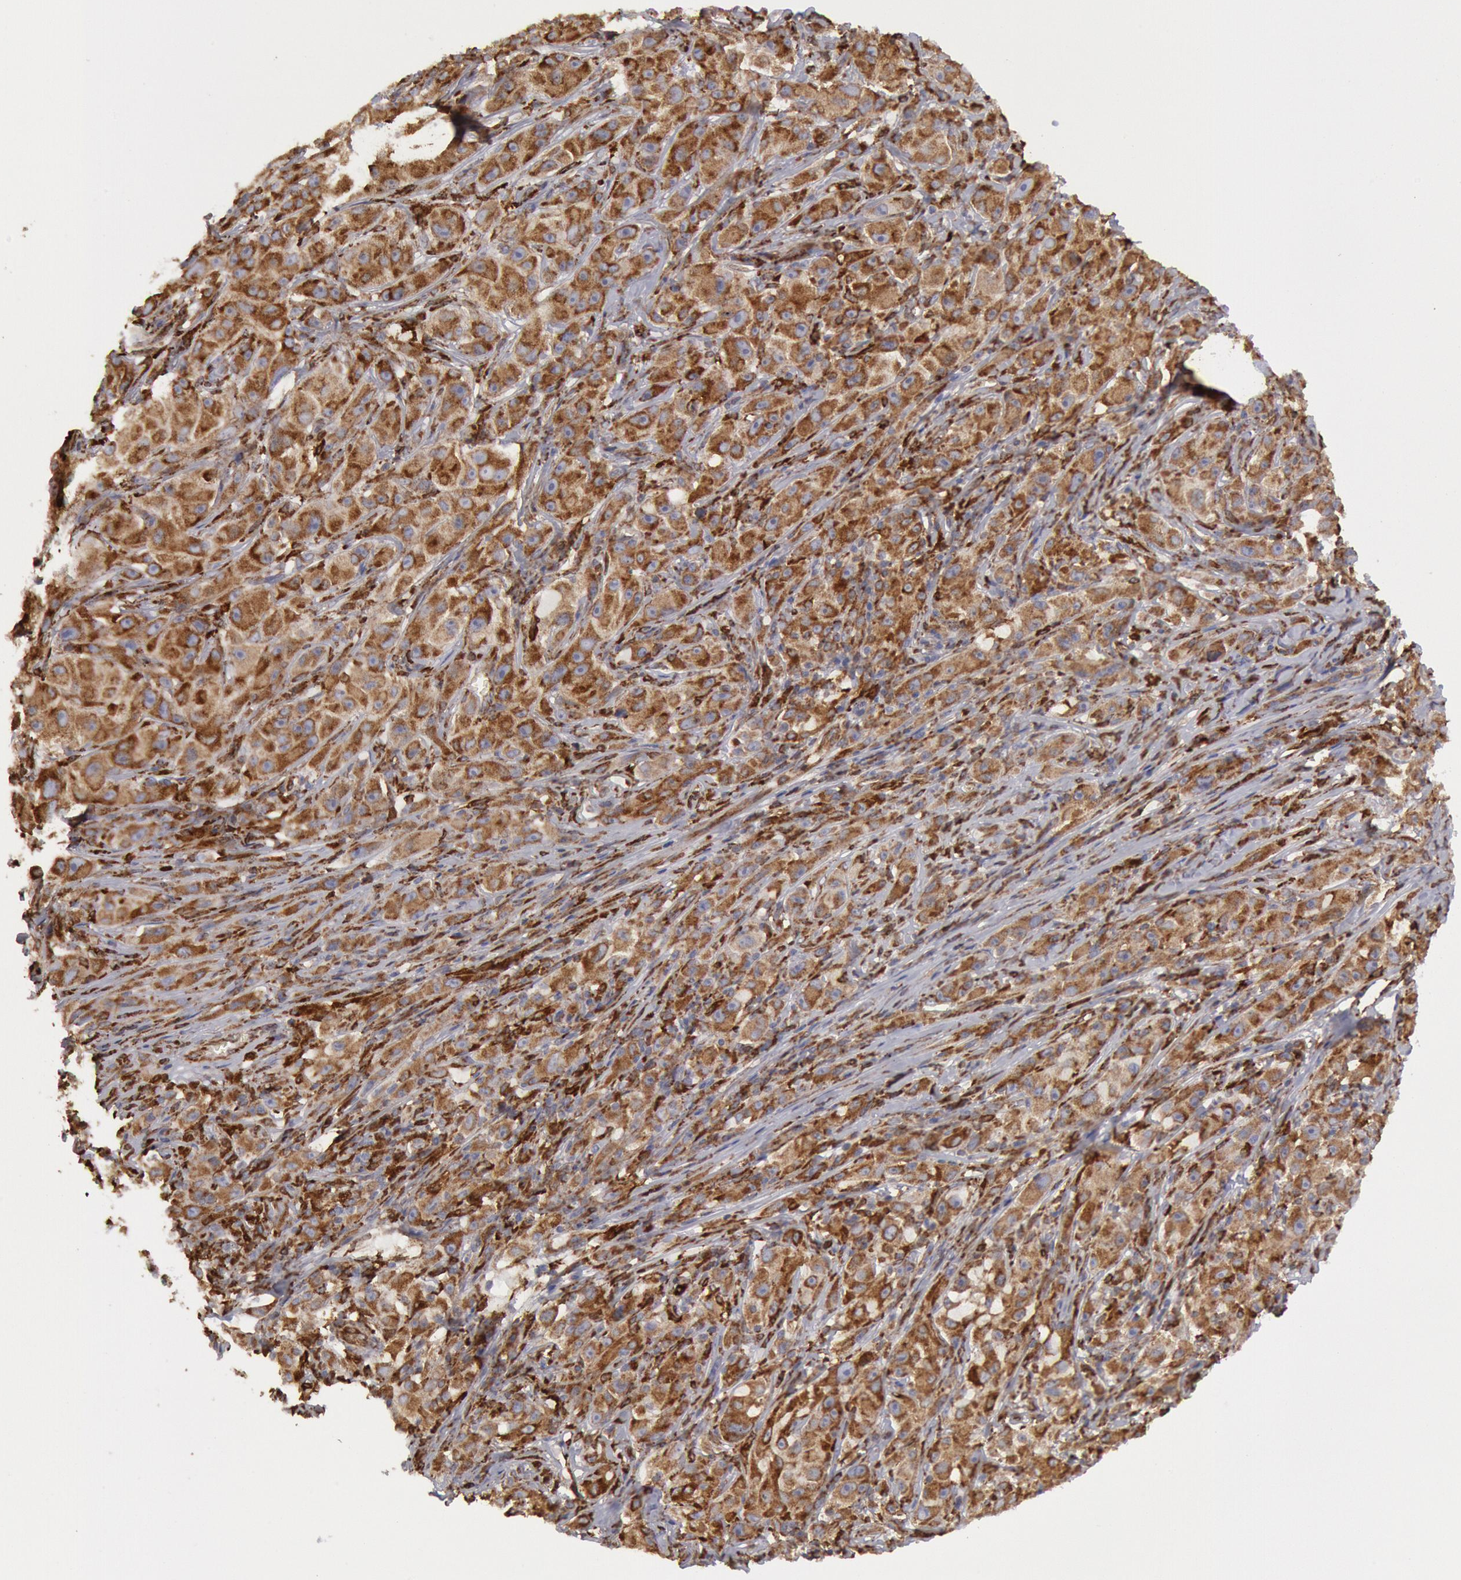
{"staining": {"intensity": "moderate", "quantity": ">75%", "location": "cytoplasmic/membranous"}, "tissue": "melanoma", "cell_type": "Tumor cells", "image_type": "cancer", "snomed": [{"axis": "morphology", "description": "Malignant melanoma, NOS"}, {"axis": "topography", "description": "Skin"}], "caption": "Immunohistochemistry (DAB (3,3'-diaminobenzidine)) staining of malignant melanoma exhibits moderate cytoplasmic/membranous protein positivity in about >75% of tumor cells.", "gene": "ERP44", "patient": {"sex": "male", "age": 56}}